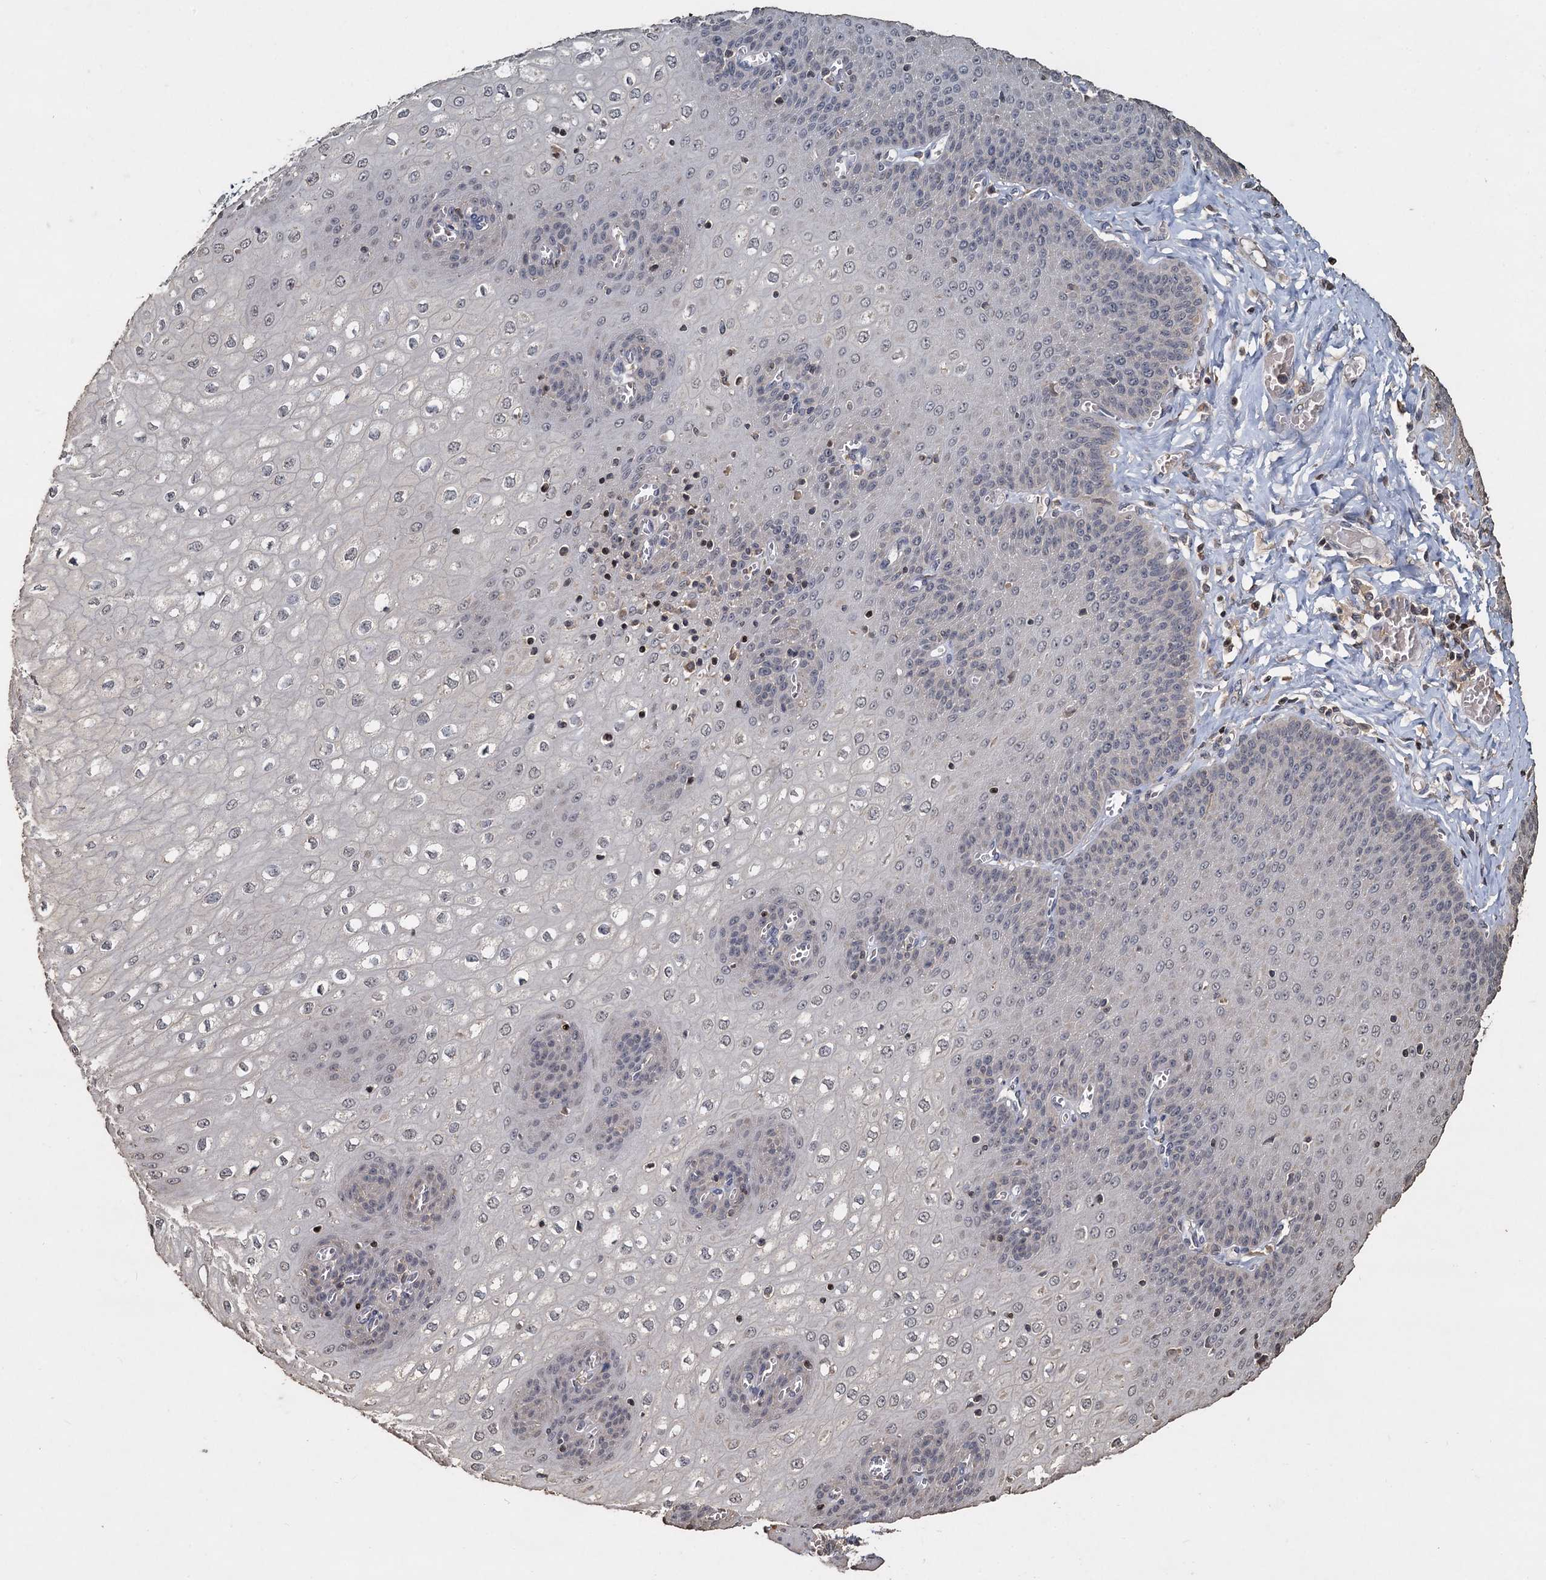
{"staining": {"intensity": "negative", "quantity": "none", "location": "none"}, "tissue": "esophagus", "cell_type": "Squamous epithelial cells", "image_type": "normal", "snomed": [{"axis": "morphology", "description": "Normal tissue, NOS"}, {"axis": "topography", "description": "Esophagus"}], "caption": "This is an immunohistochemistry photomicrograph of normal esophagus. There is no staining in squamous epithelial cells.", "gene": "CCDC61", "patient": {"sex": "male", "age": 60}}